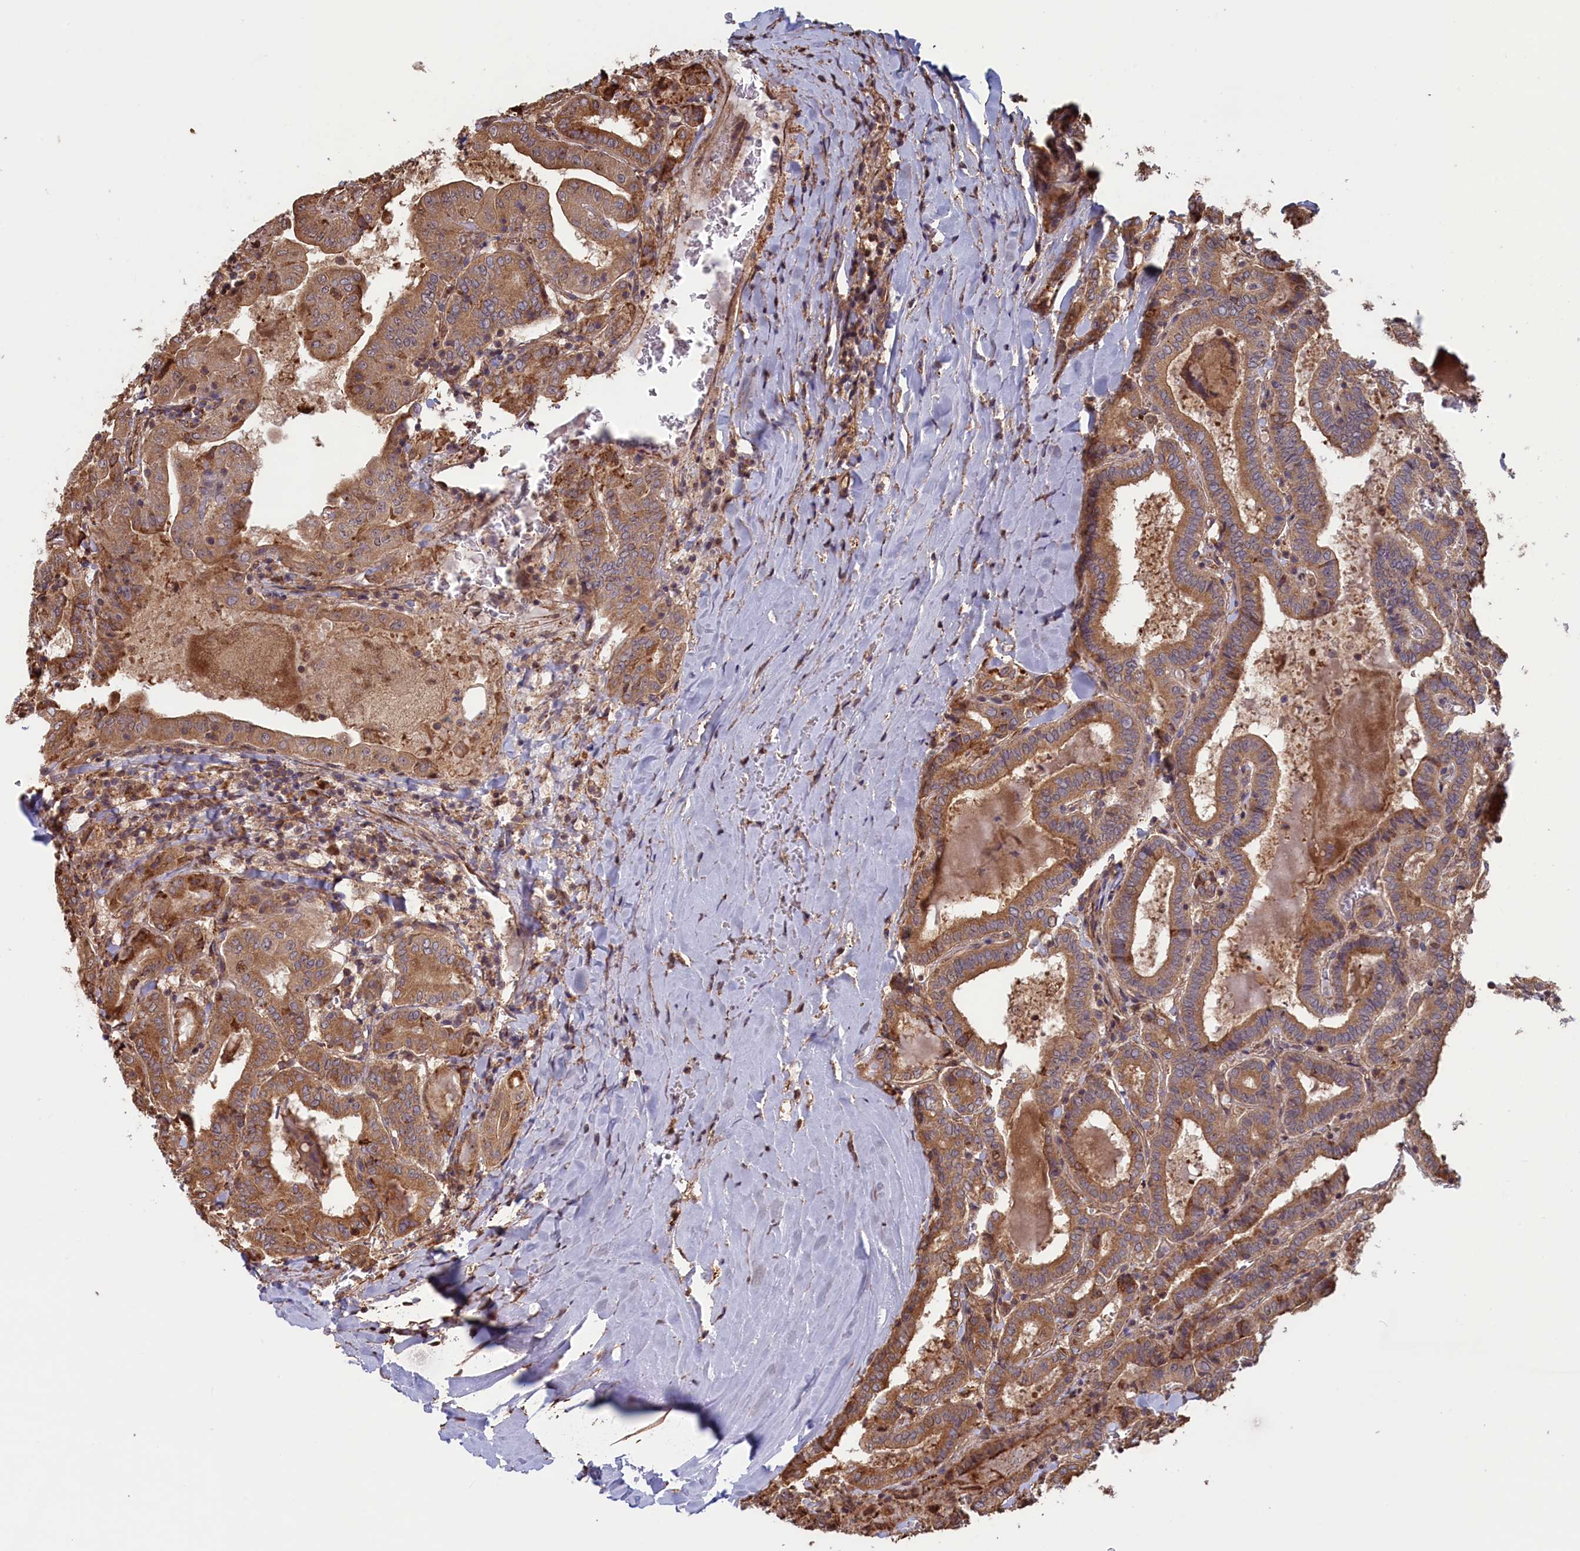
{"staining": {"intensity": "moderate", "quantity": ">75%", "location": "cytoplasmic/membranous"}, "tissue": "thyroid cancer", "cell_type": "Tumor cells", "image_type": "cancer", "snomed": [{"axis": "morphology", "description": "Papillary adenocarcinoma, NOS"}, {"axis": "topography", "description": "Thyroid gland"}], "caption": "Approximately >75% of tumor cells in human papillary adenocarcinoma (thyroid) demonstrate moderate cytoplasmic/membranous protein staining as visualized by brown immunohistochemical staining.", "gene": "RILPL1", "patient": {"sex": "female", "age": 72}}